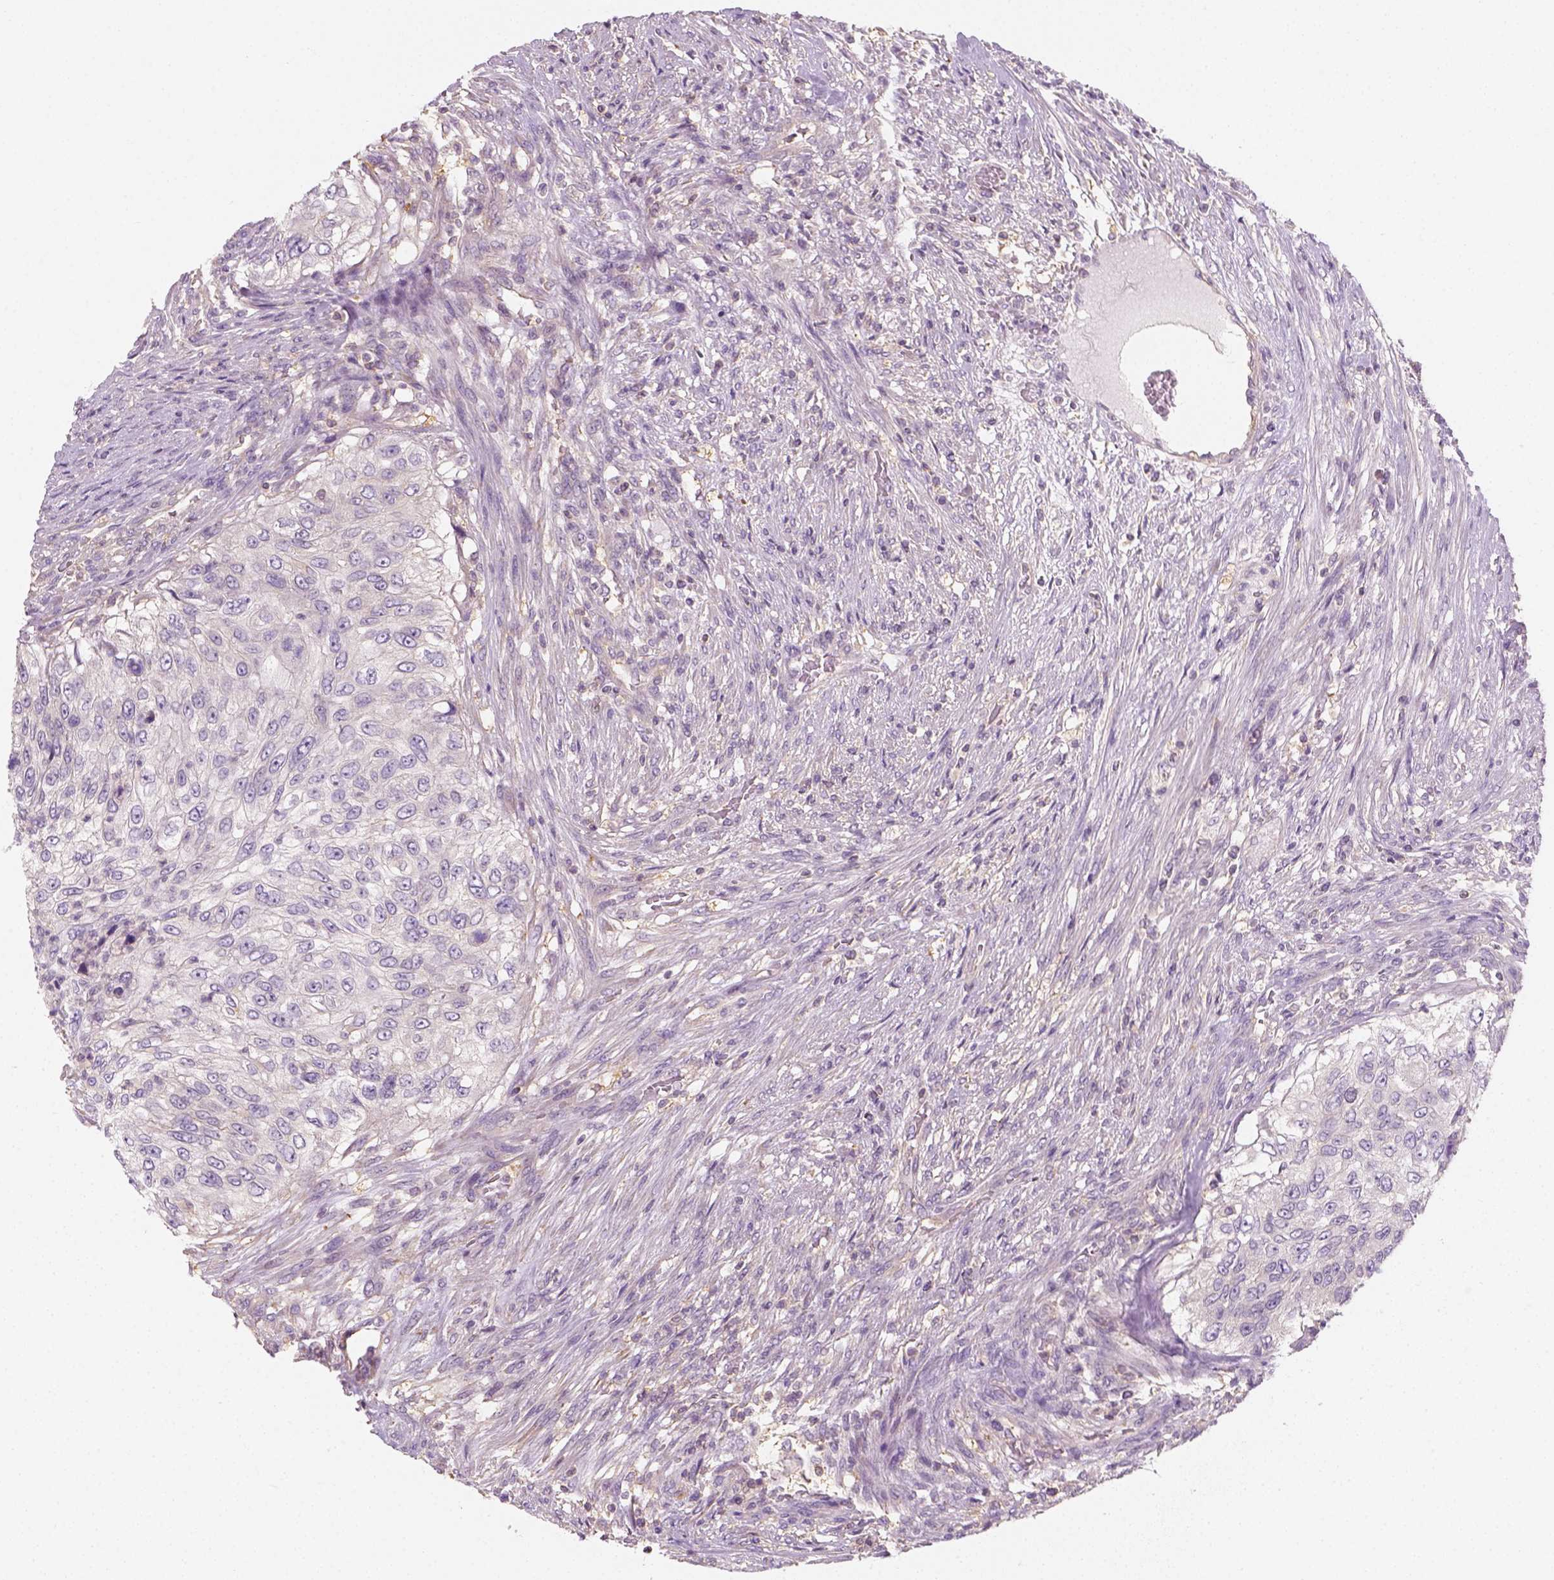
{"staining": {"intensity": "negative", "quantity": "none", "location": "none"}, "tissue": "urothelial cancer", "cell_type": "Tumor cells", "image_type": "cancer", "snomed": [{"axis": "morphology", "description": "Urothelial carcinoma, High grade"}, {"axis": "topography", "description": "Urinary bladder"}], "caption": "High power microscopy image of an immunohistochemistry image of urothelial cancer, revealing no significant staining in tumor cells.", "gene": "EPHB1", "patient": {"sex": "female", "age": 60}}